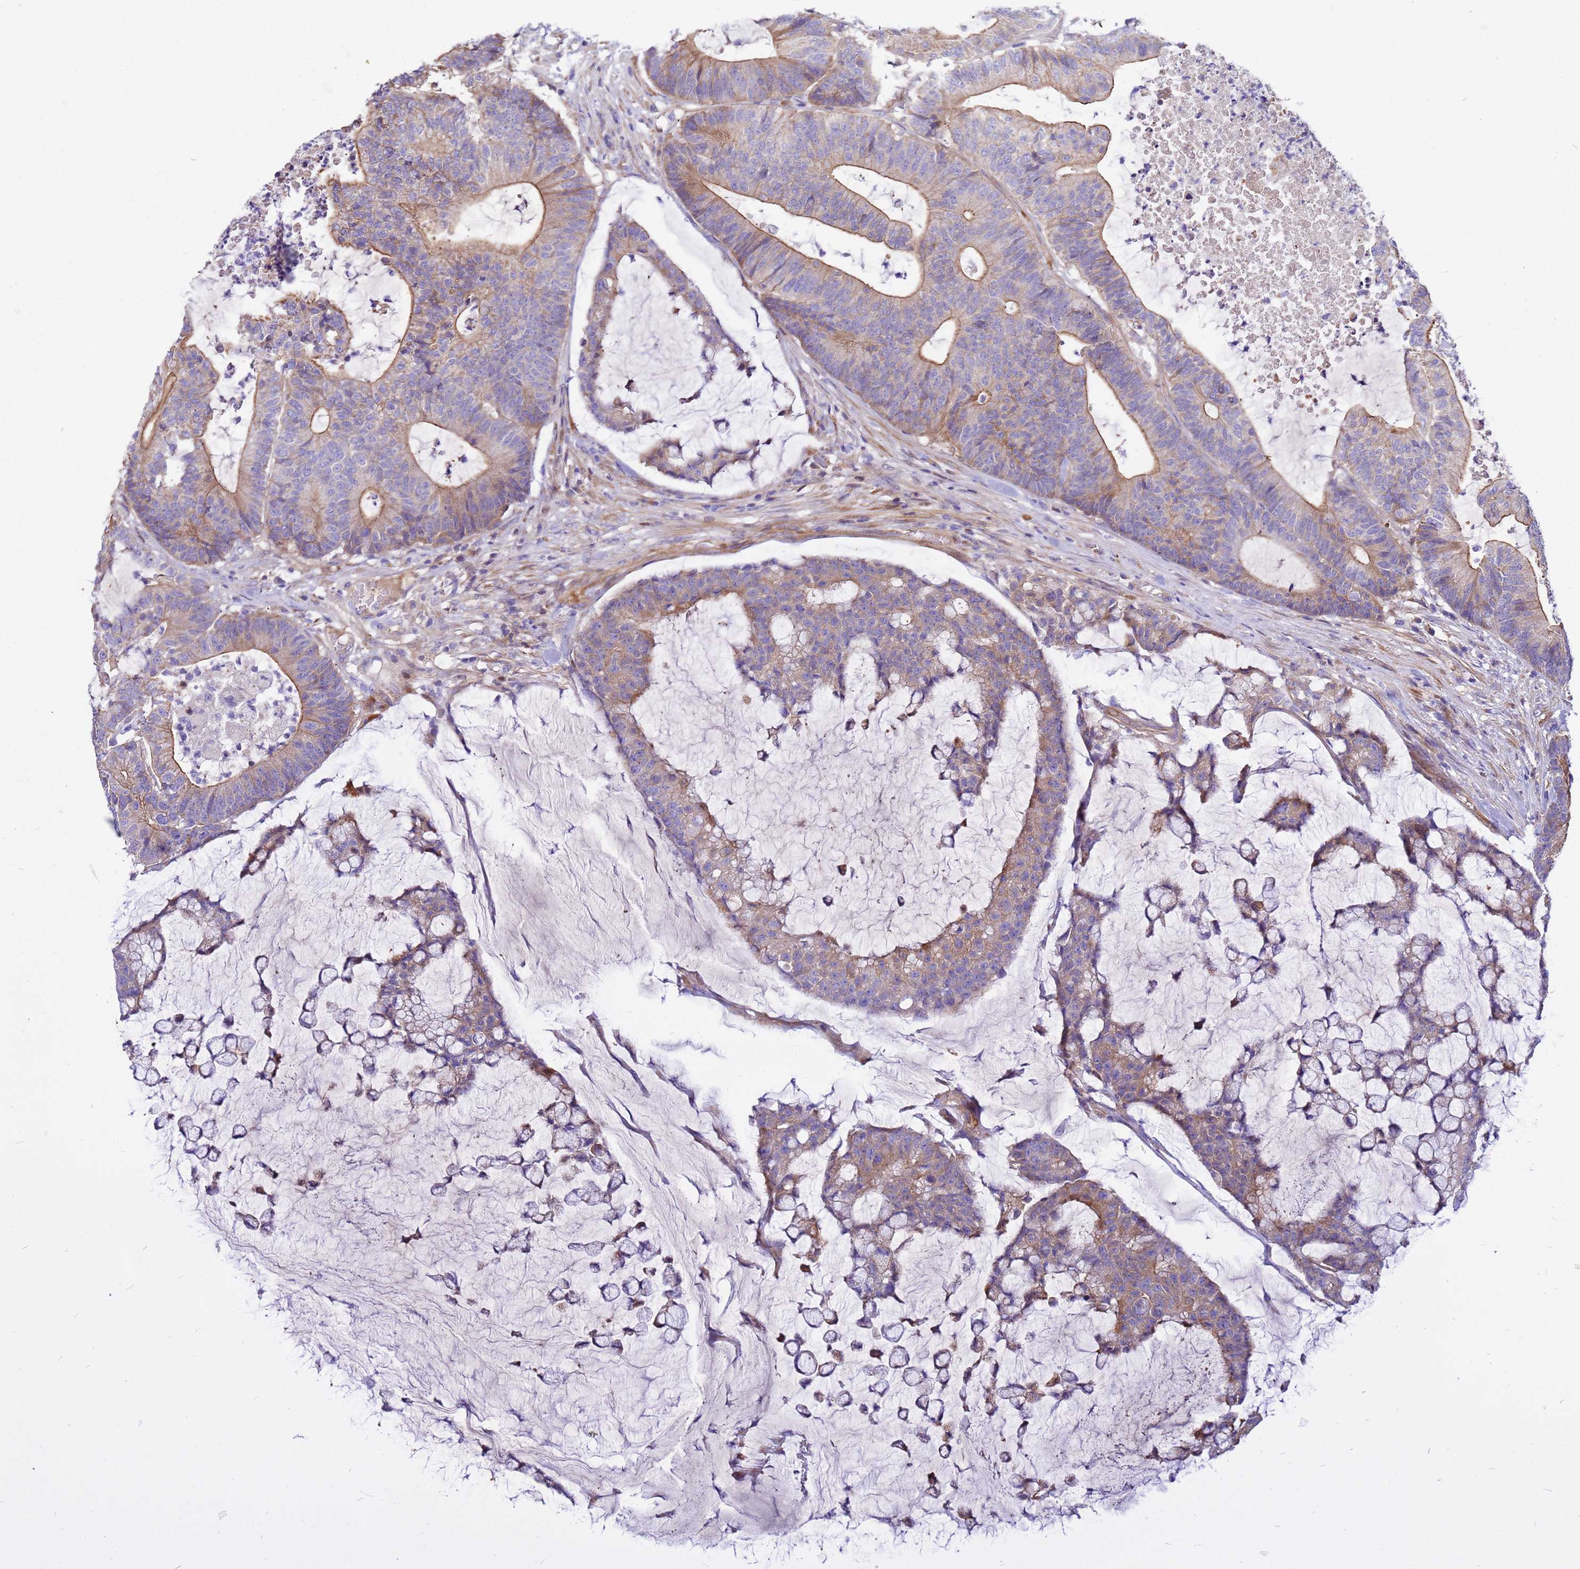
{"staining": {"intensity": "moderate", "quantity": "25%-75%", "location": "cytoplasmic/membranous"}, "tissue": "colorectal cancer", "cell_type": "Tumor cells", "image_type": "cancer", "snomed": [{"axis": "morphology", "description": "Adenocarcinoma, NOS"}, {"axis": "topography", "description": "Colon"}], "caption": "The image demonstrates staining of colorectal adenocarcinoma, revealing moderate cytoplasmic/membranous protein positivity (brown color) within tumor cells.", "gene": "CRHBP", "patient": {"sex": "female", "age": 84}}